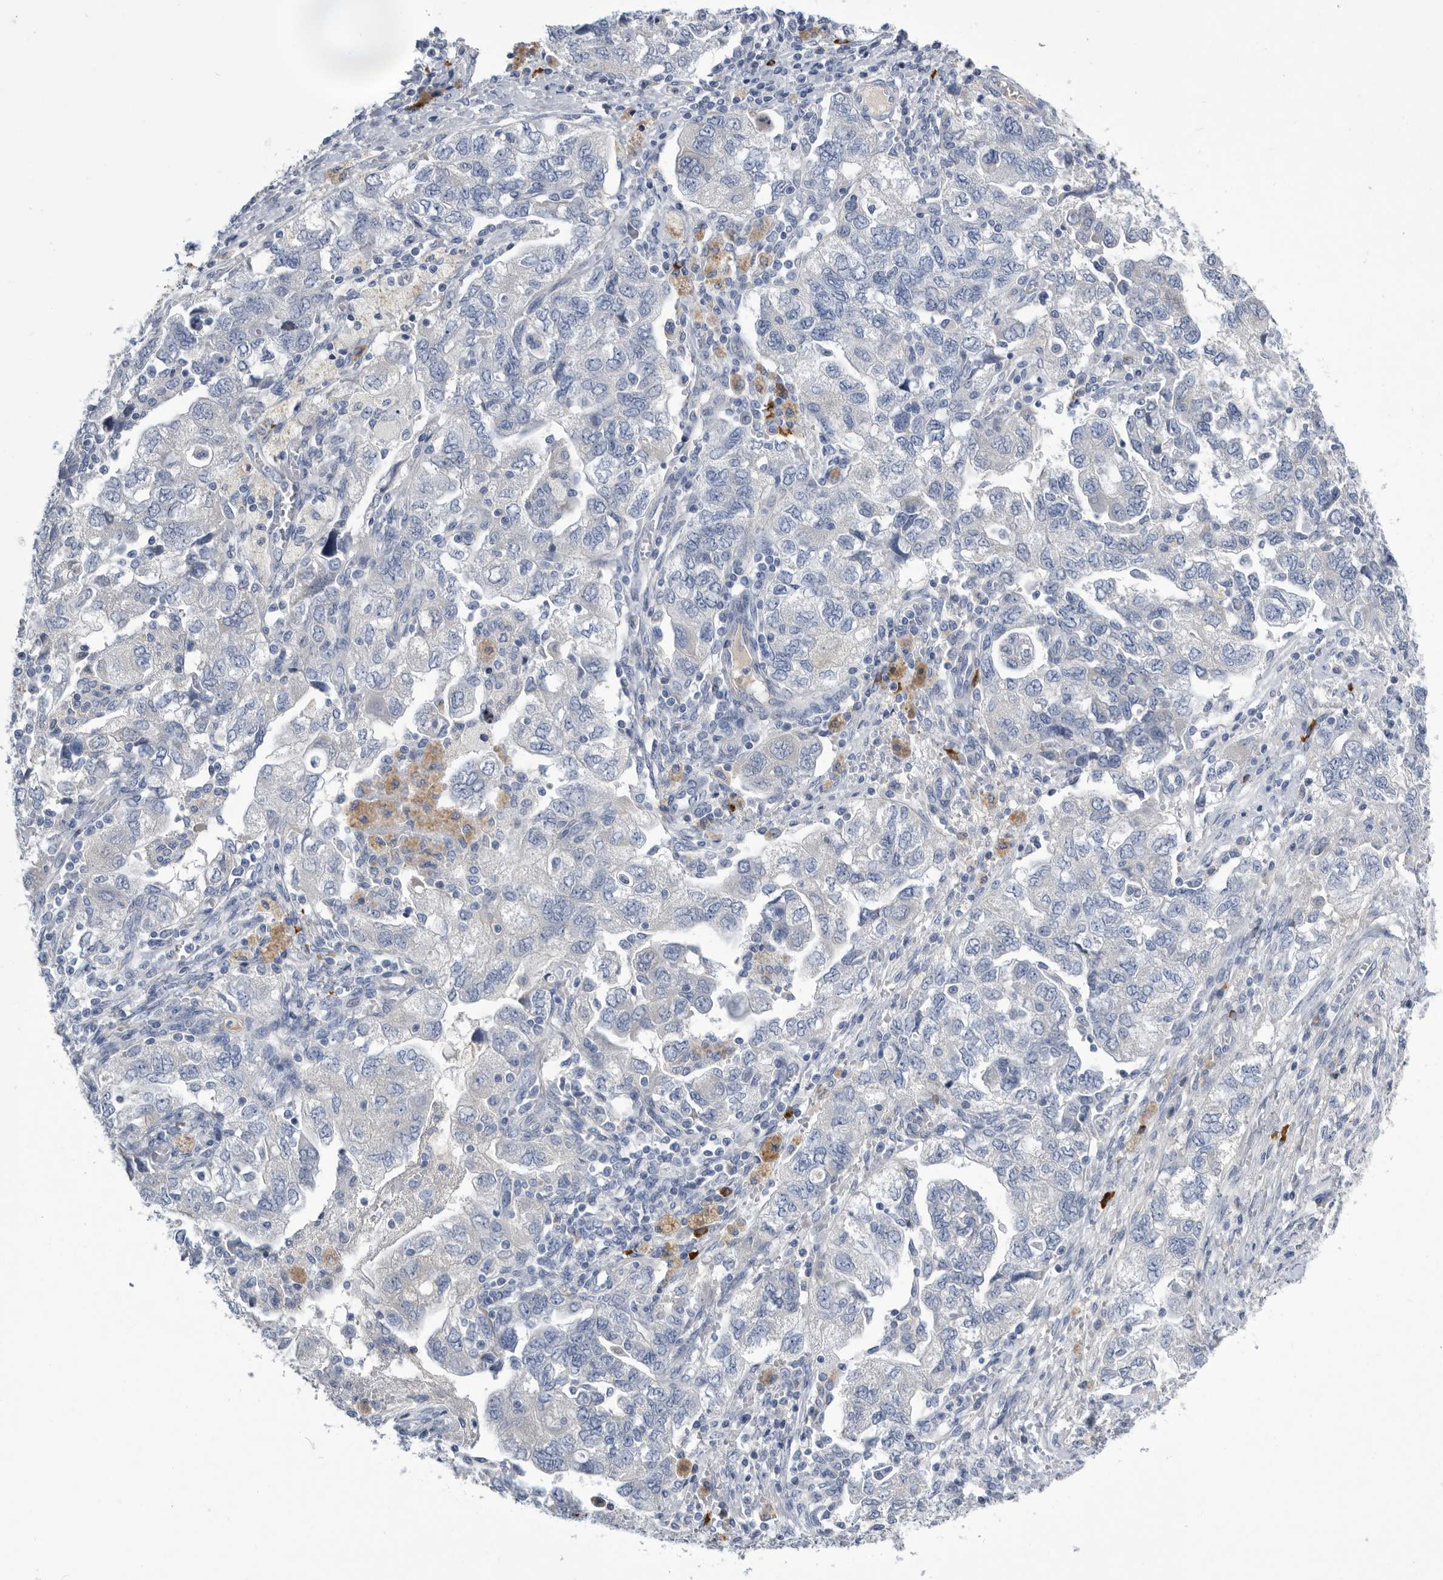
{"staining": {"intensity": "negative", "quantity": "none", "location": "none"}, "tissue": "ovarian cancer", "cell_type": "Tumor cells", "image_type": "cancer", "snomed": [{"axis": "morphology", "description": "Carcinoma, NOS"}, {"axis": "morphology", "description": "Cystadenocarcinoma, serous, NOS"}, {"axis": "topography", "description": "Ovary"}], "caption": "Human ovarian serous cystadenocarcinoma stained for a protein using IHC displays no expression in tumor cells.", "gene": "BTBD6", "patient": {"sex": "female", "age": 69}}